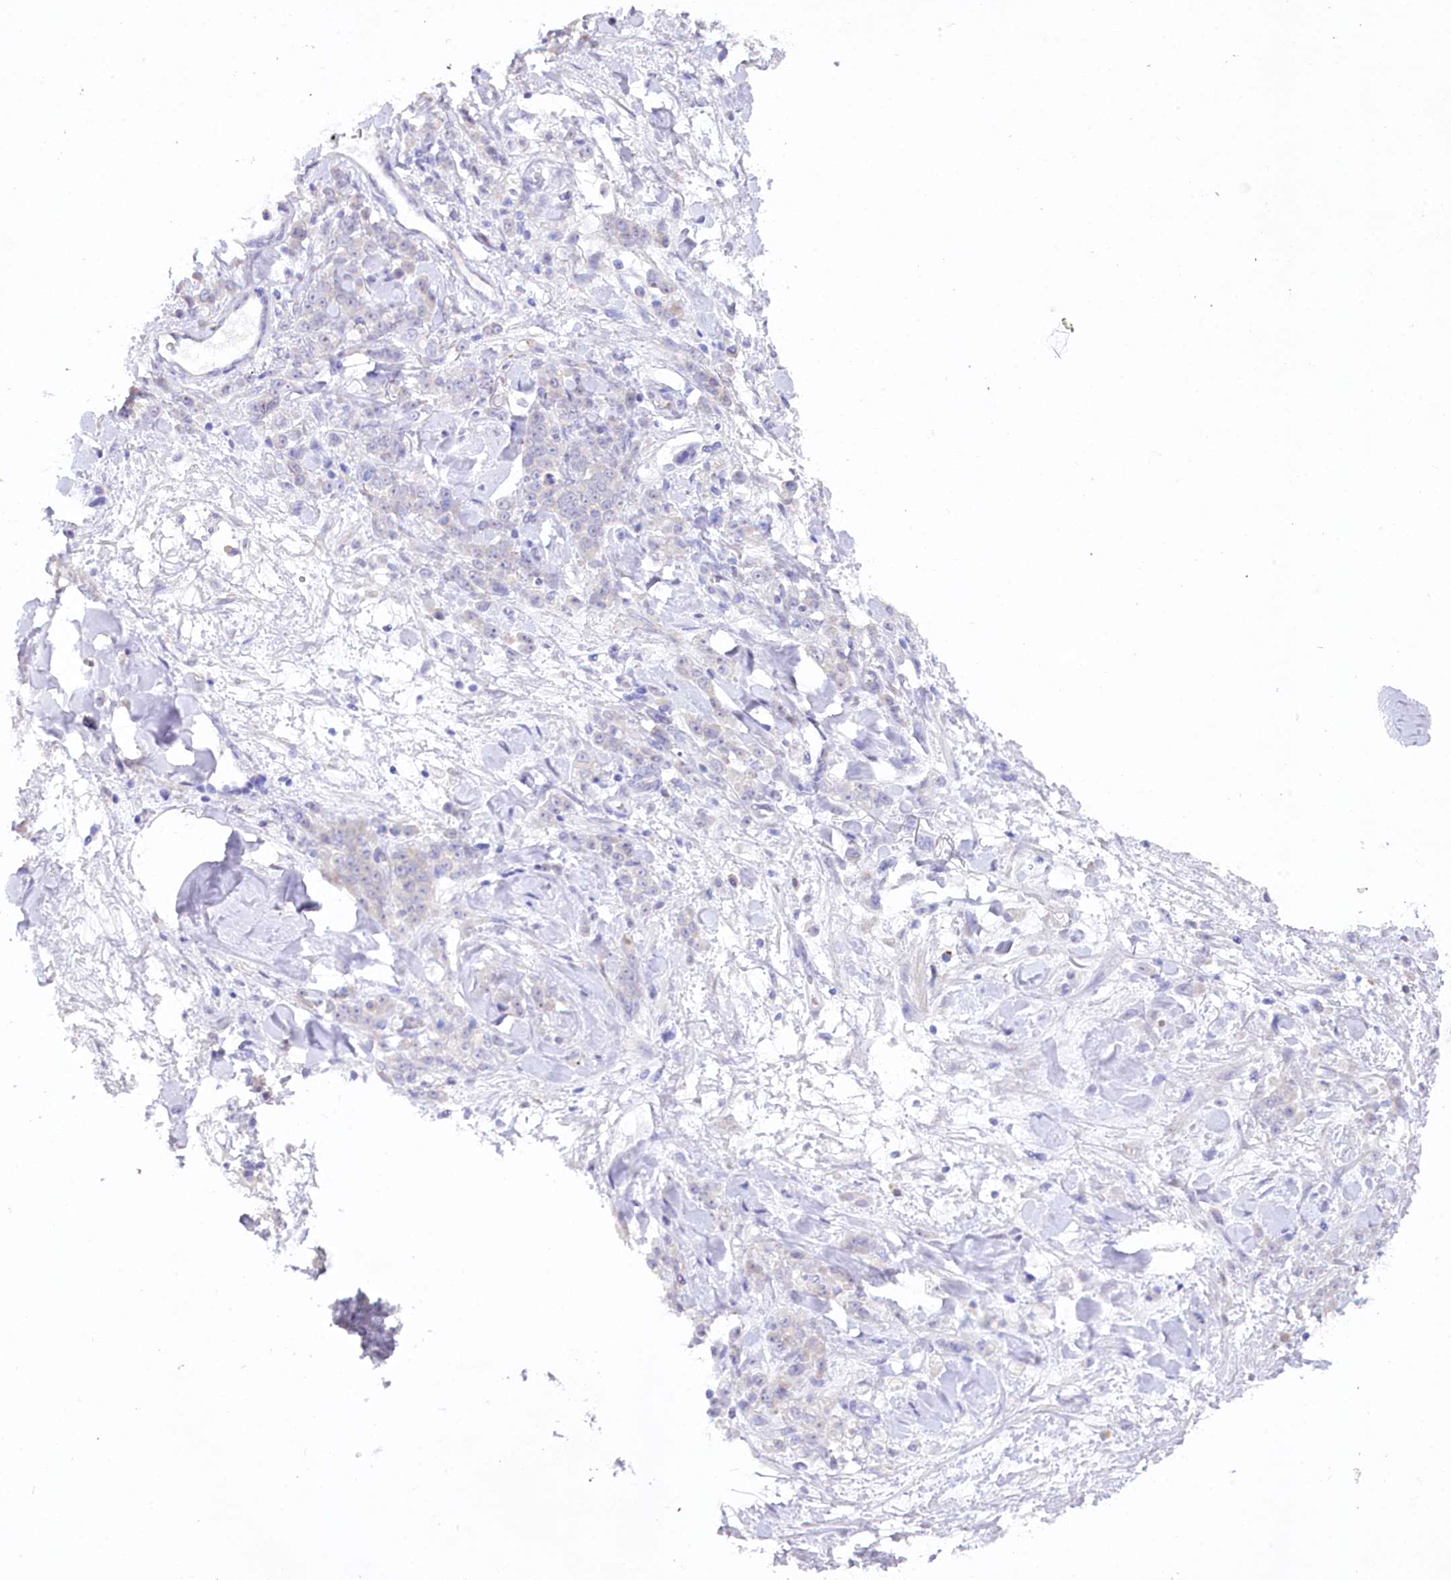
{"staining": {"intensity": "negative", "quantity": "none", "location": "none"}, "tissue": "stomach cancer", "cell_type": "Tumor cells", "image_type": "cancer", "snomed": [{"axis": "morphology", "description": "Normal tissue, NOS"}, {"axis": "morphology", "description": "Adenocarcinoma, NOS"}, {"axis": "topography", "description": "Stomach"}], "caption": "The micrograph reveals no staining of tumor cells in stomach cancer.", "gene": "MYOZ1", "patient": {"sex": "male", "age": 82}}